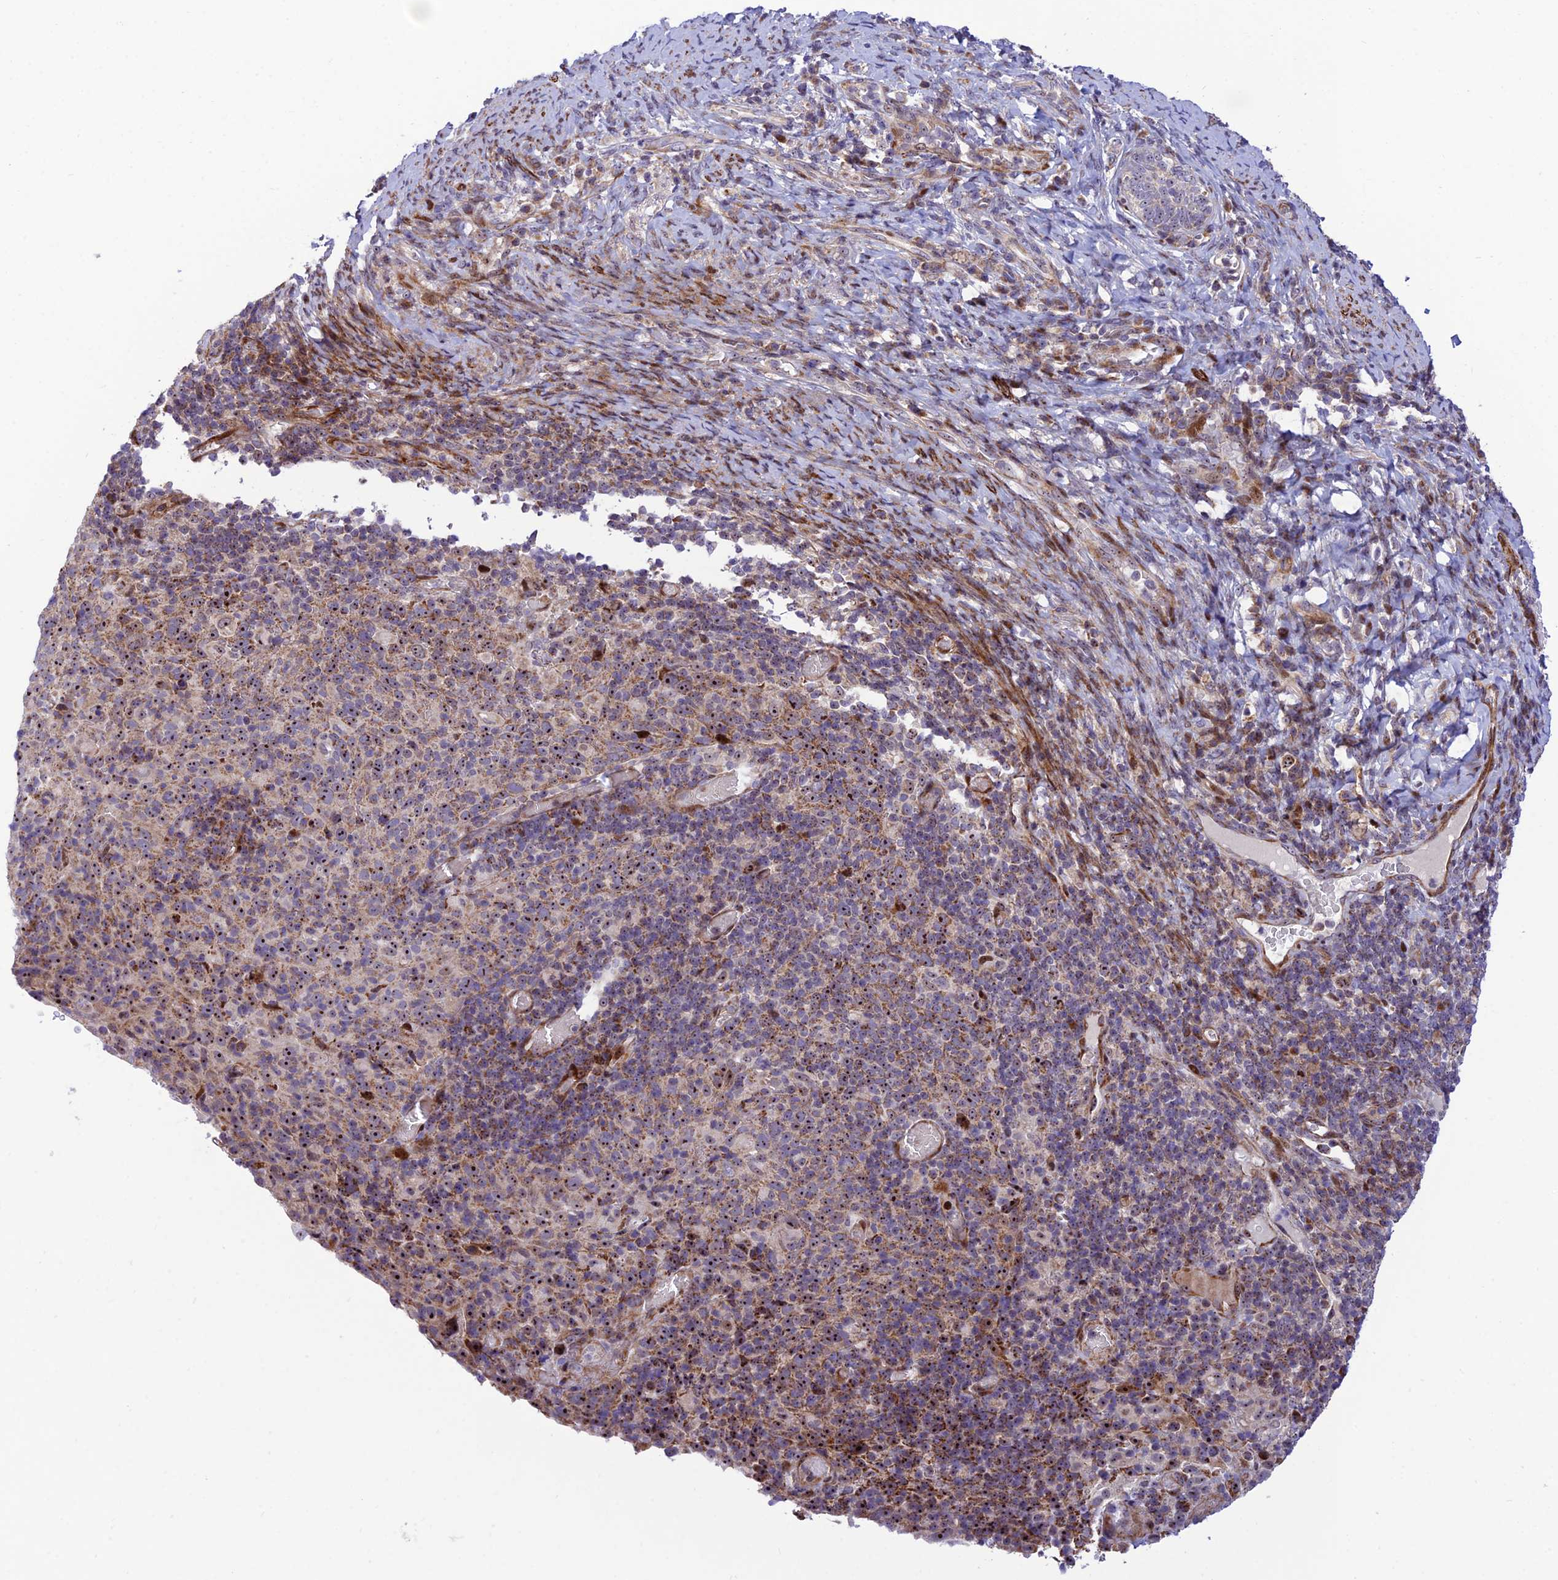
{"staining": {"intensity": "moderate", "quantity": "25%-75%", "location": "nuclear"}, "tissue": "cervical cancer", "cell_type": "Tumor cells", "image_type": "cancer", "snomed": [{"axis": "morphology", "description": "Squamous cell carcinoma, NOS"}, {"axis": "topography", "description": "Cervix"}], "caption": "IHC staining of cervical cancer (squamous cell carcinoma), which shows medium levels of moderate nuclear expression in about 25%-75% of tumor cells indicating moderate nuclear protein expression. The staining was performed using DAB (brown) for protein detection and nuclei were counterstained in hematoxylin (blue).", "gene": "KBTBD7", "patient": {"sex": "female", "age": 52}}